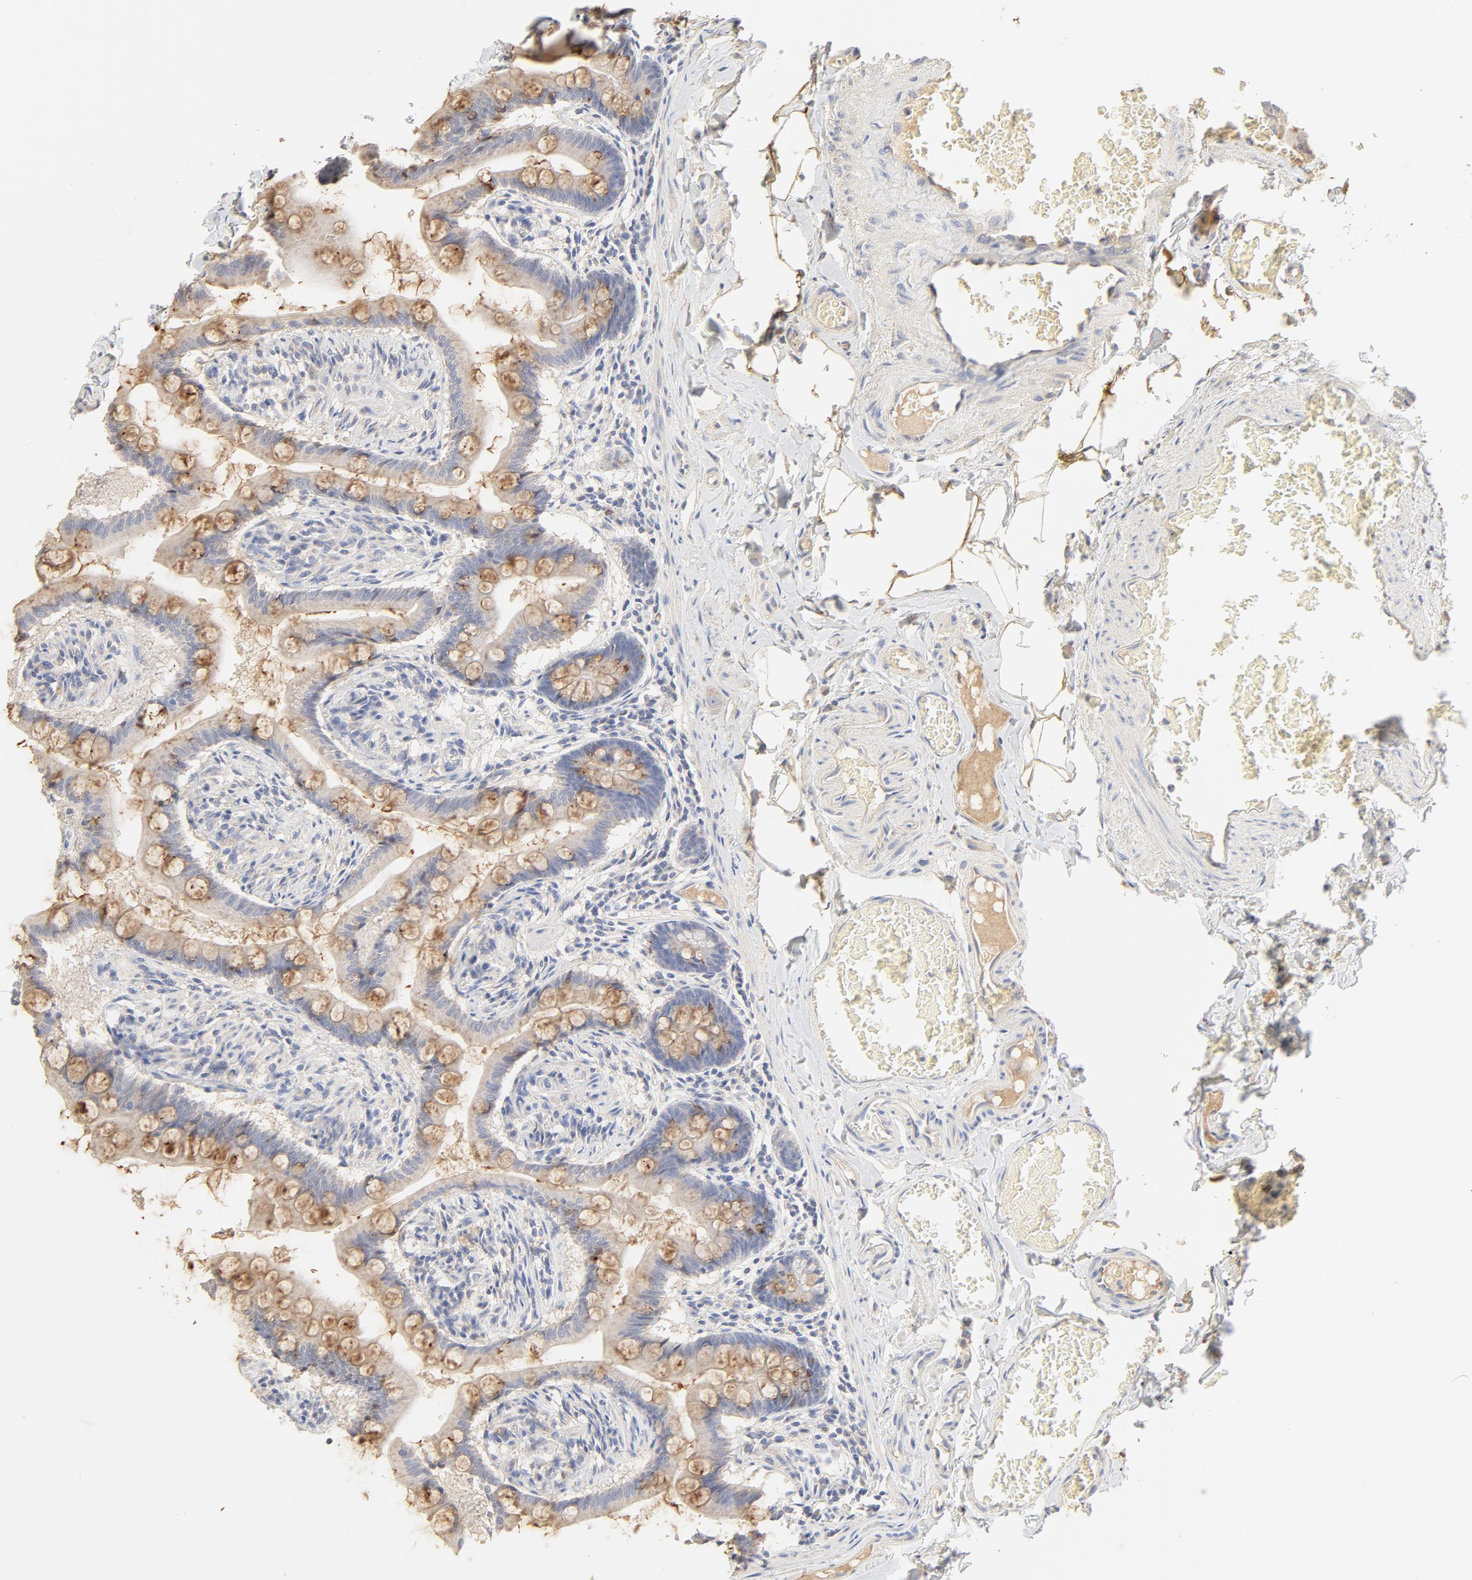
{"staining": {"intensity": "moderate", "quantity": "25%-75%", "location": "cytoplasmic/membranous"}, "tissue": "small intestine", "cell_type": "Glandular cells", "image_type": "normal", "snomed": [{"axis": "morphology", "description": "Normal tissue, NOS"}, {"axis": "topography", "description": "Small intestine"}], "caption": "Brown immunohistochemical staining in normal human small intestine reveals moderate cytoplasmic/membranous staining in about 25%-75% of glandular cells. Immunohistochemistry (ihc) stains the protein in brown and the nuclei are stained blue.", "gene": "FCGBP", "patient": {"sex": "male", "age": 41}}